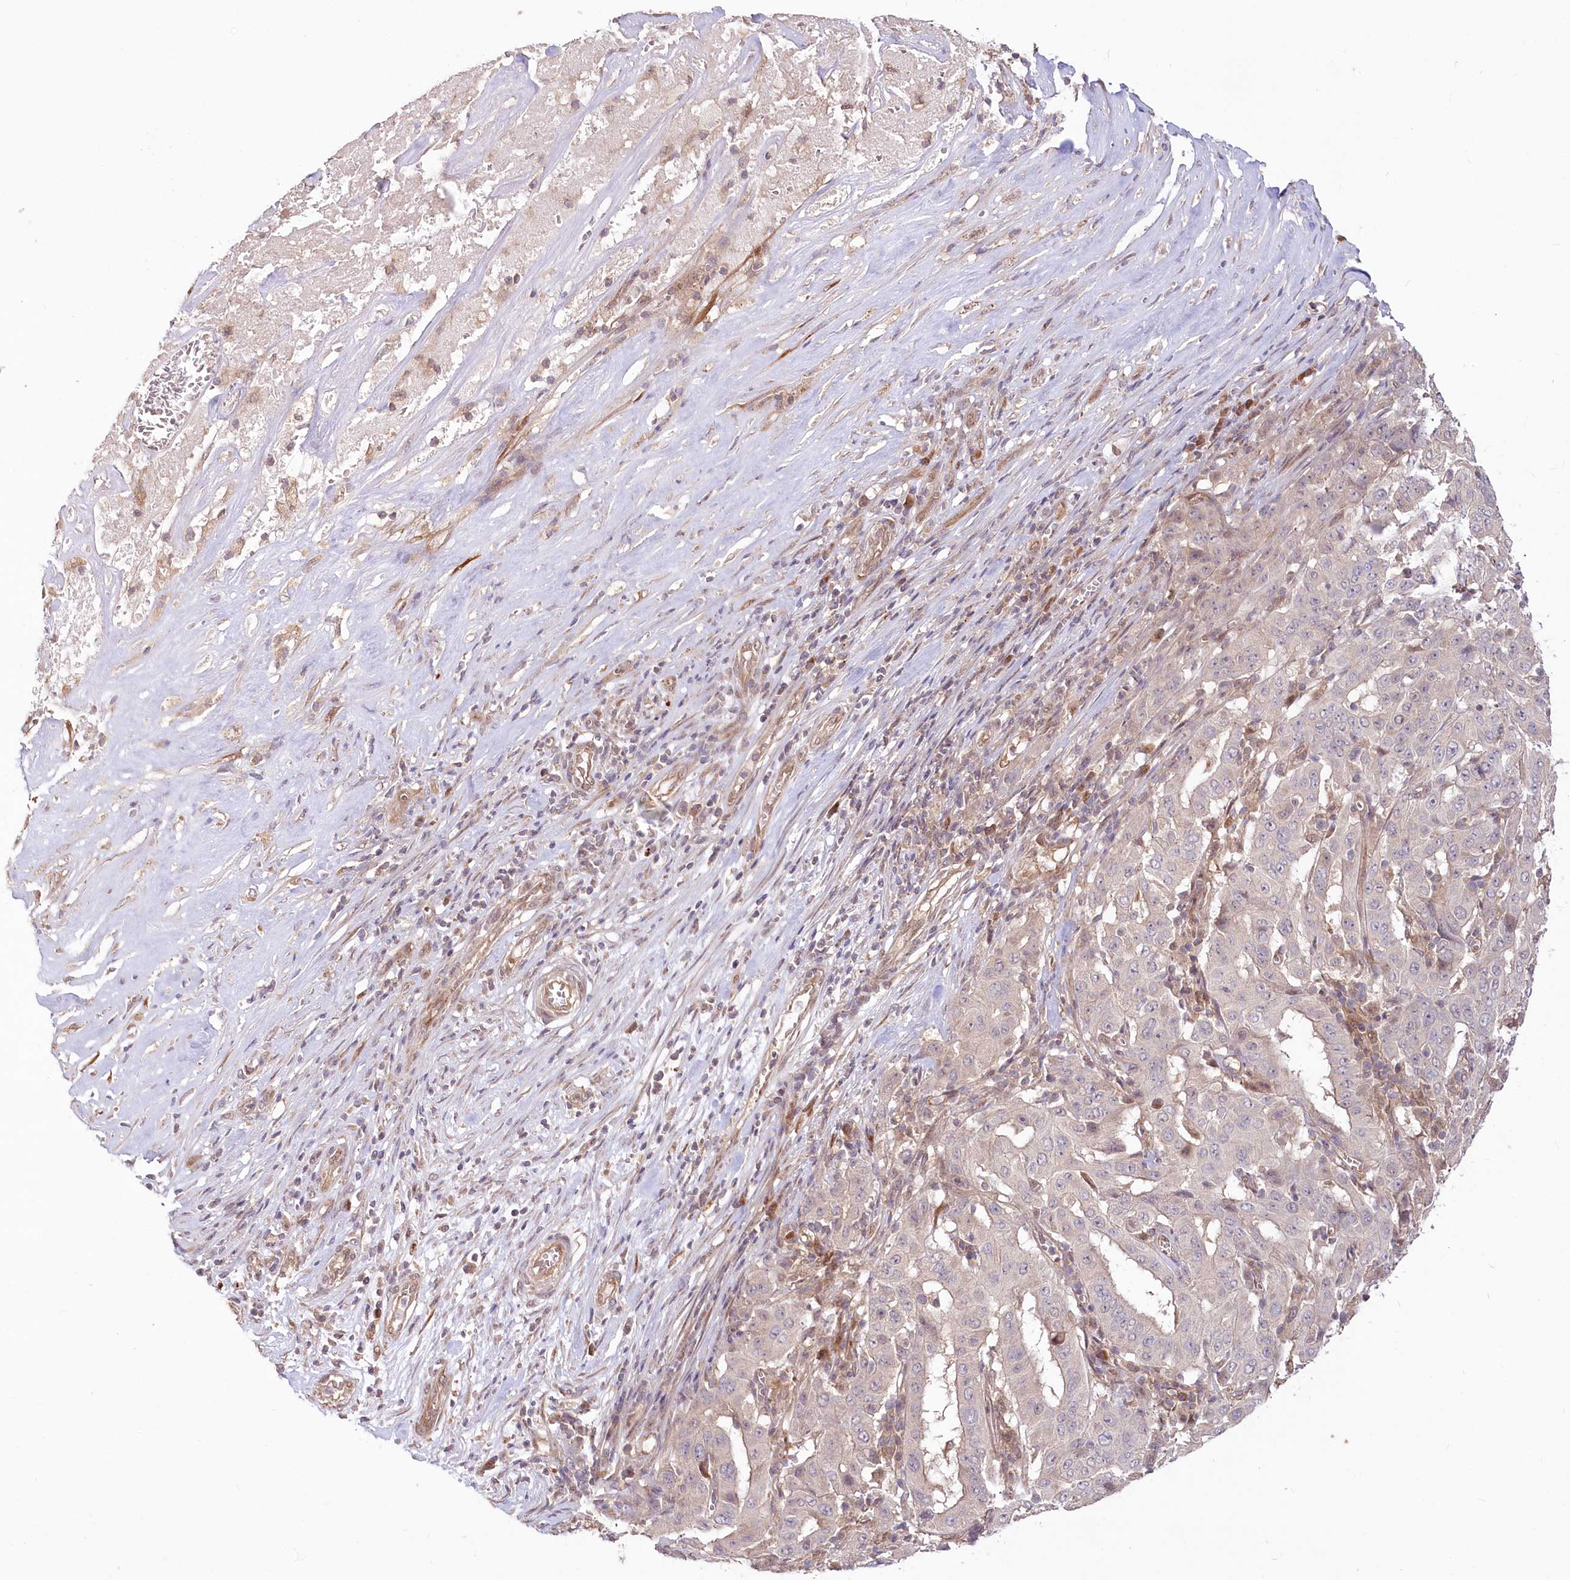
{"staining": {"intensity": "negative", "quantity": "none", "location": "none"}, "tissue": "pancreatic cancer", "cell_type": "Tumor cells", "image_type": "cancer", "snomed": [{"axis": "morphology", "description": "Adenocarcinoma, NOS"}, {"axis": "topography", "description": "Pancreas"}], "caption": "There is no significant positivity in tumor cells of pancreatic cancer.", "gene": "CEP70", "patient": {"sex": "male", "age": 63}}